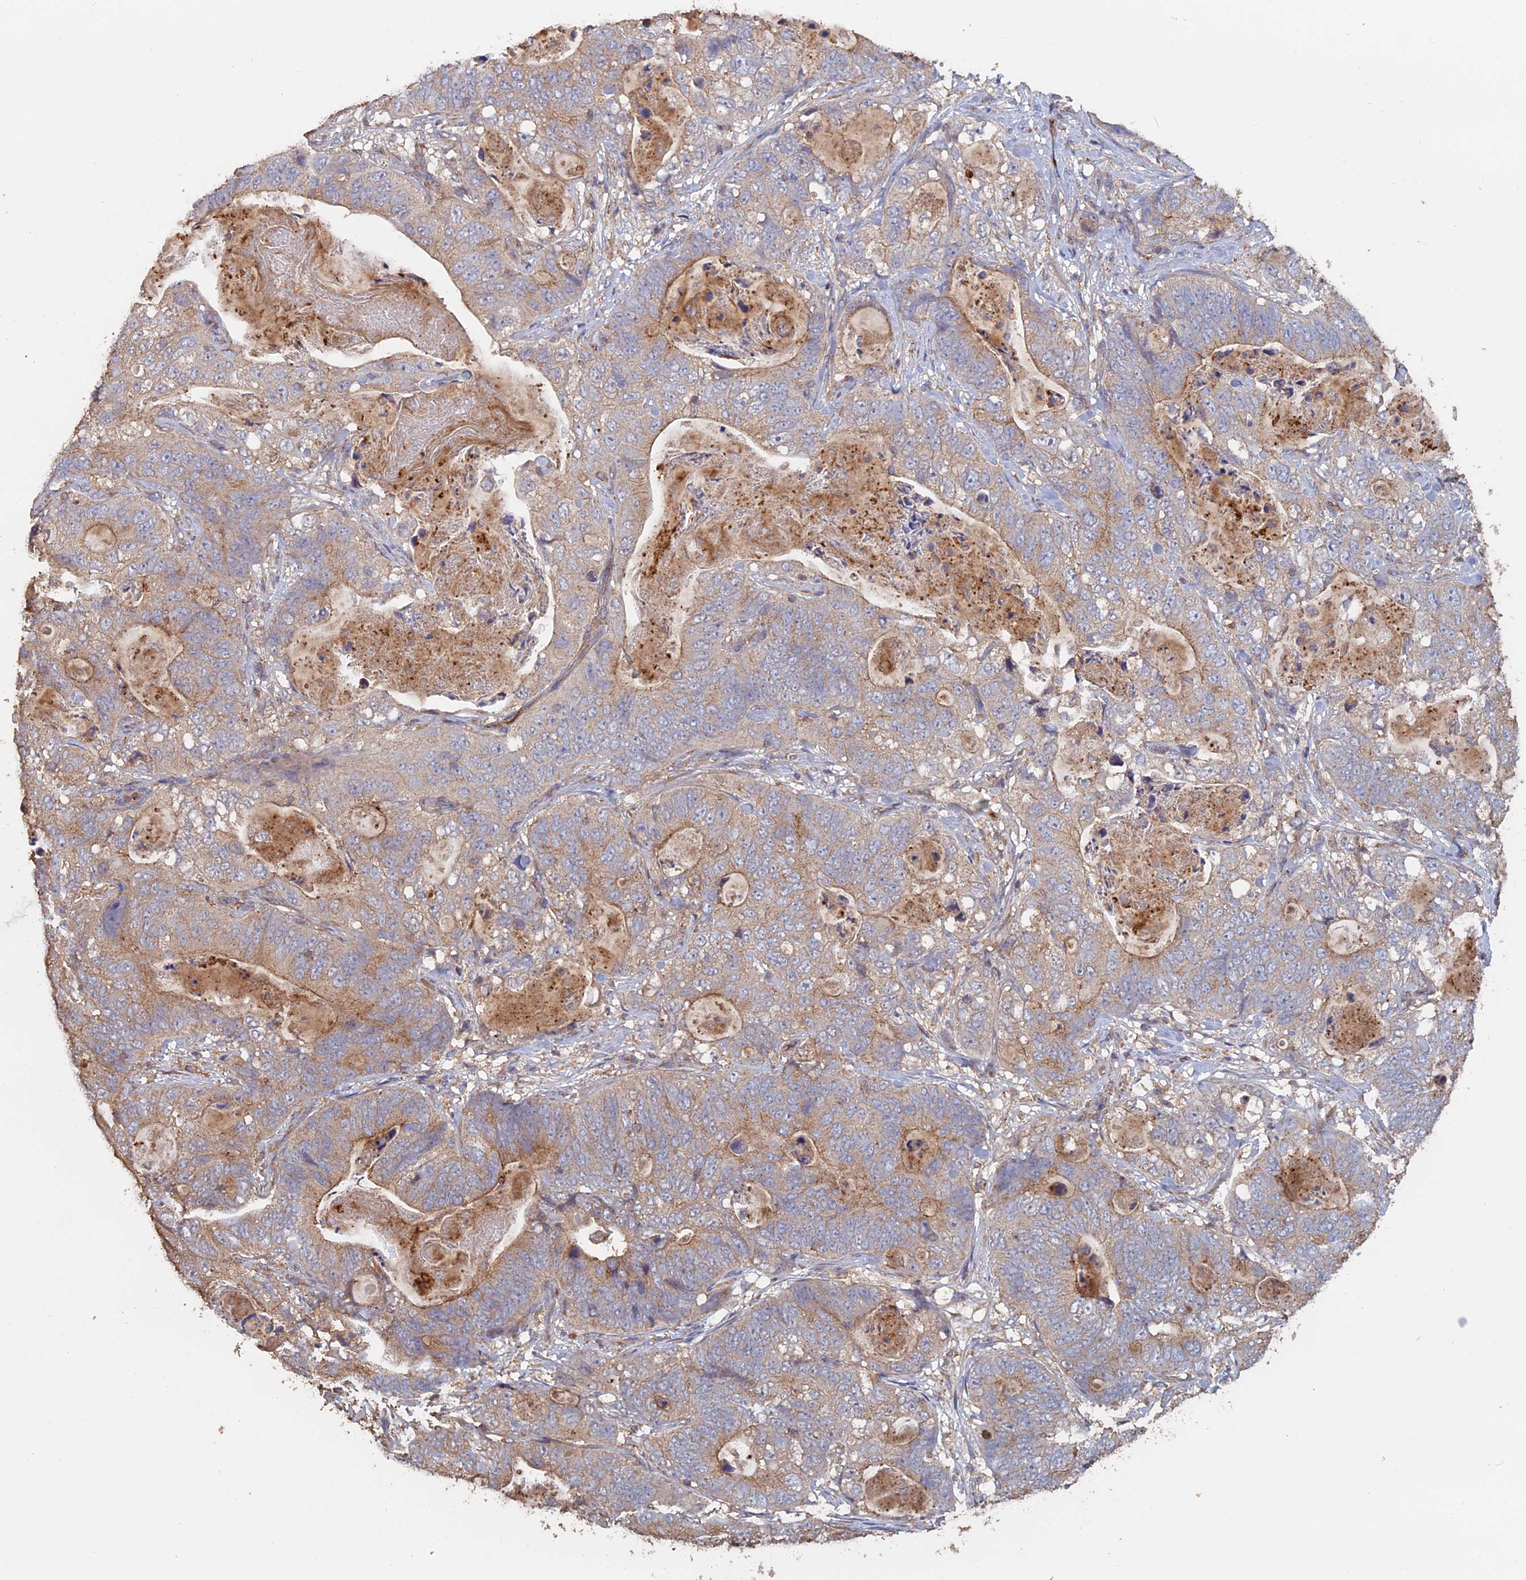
{"staining": {"intensity": "moderate", "quantity": "<25%", "location": "cytoplasmic/membranous"}, "tissue": "stomach cancer", "cell_type": "Tumor cells", "image_type": "cancer", "snomed": [{"axis": "morphology", "description": "Normal tissue, NOS"}, {"axis": "morphology", "description": "Adenocarcinoma, NOS"}, {"axis": "topography", "description": "Stomach"}], "caption": "Stomach cancer stained with a brown dye exhibits moderate cytoplasmic/membranous positive positivity in about <25% of tumor cells.", "gene": "PIGQ", "patient": {"sex": "female", "age": 89}}